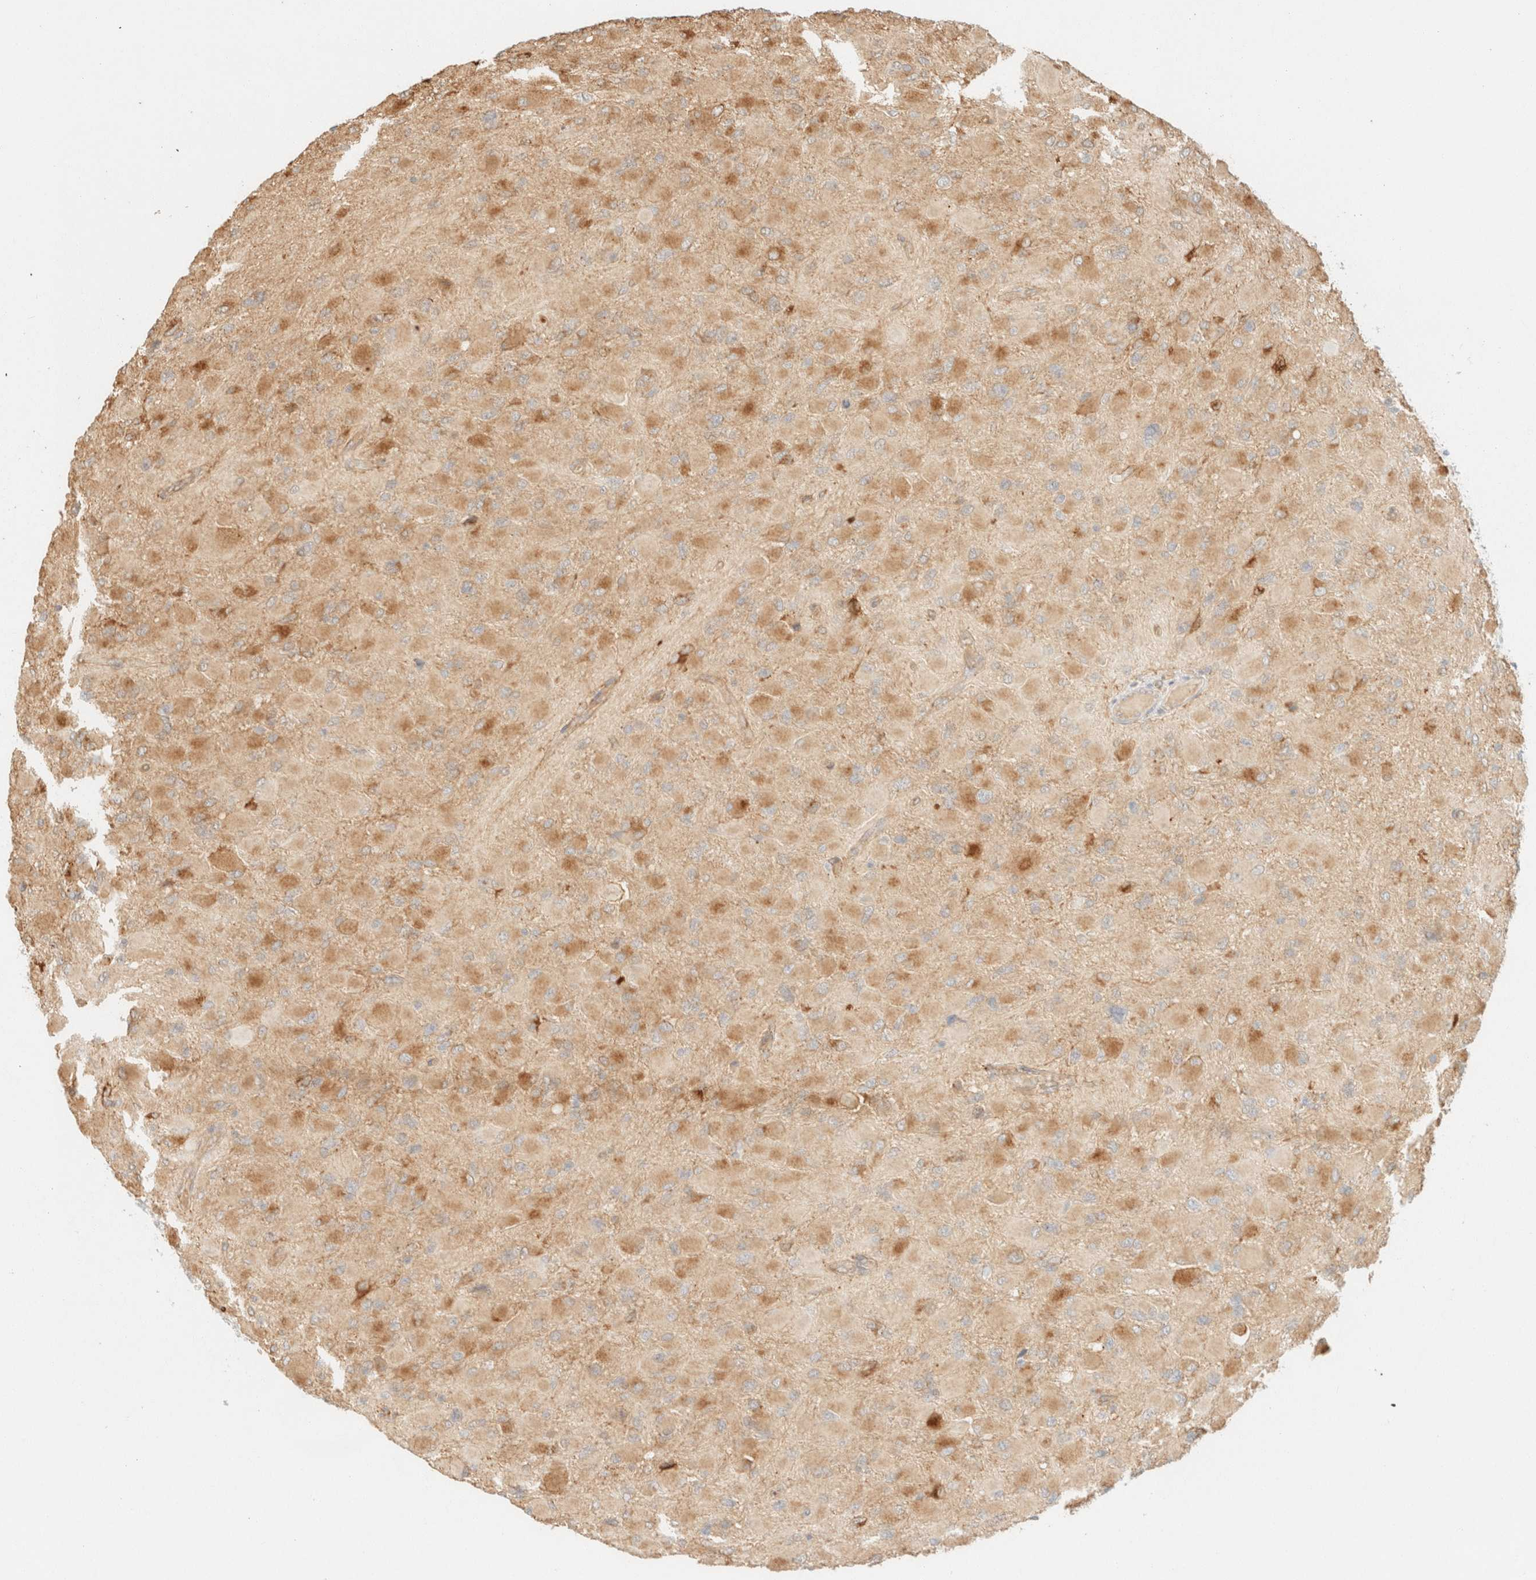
{"staining": {"intensity": "moderate", "quantity": ">75%", "location": "cytoplasmic/membranous"}, "tissue": "glioma", "cell_type": "Tumor cells", "image_type": "cancer", "snomed": [{"axis": "morphology", "description": "Glioma, malignant, High grade"}, {"axis": "topography", "description": "Cerebral cortex"}], "caption": "An IHC micrograph of tumor tissue is shown. Protein staining in brown highlights moderate cytoplasmic/membranous positivity in malignant glioma (high-grade) within tumor cells. Immunohistochemistry (ihc) stains the protein of interest in brown and the nuclei are stained blue.", "gene": "SPARCL1", "patient": {"sex": "female", "age": 36}}